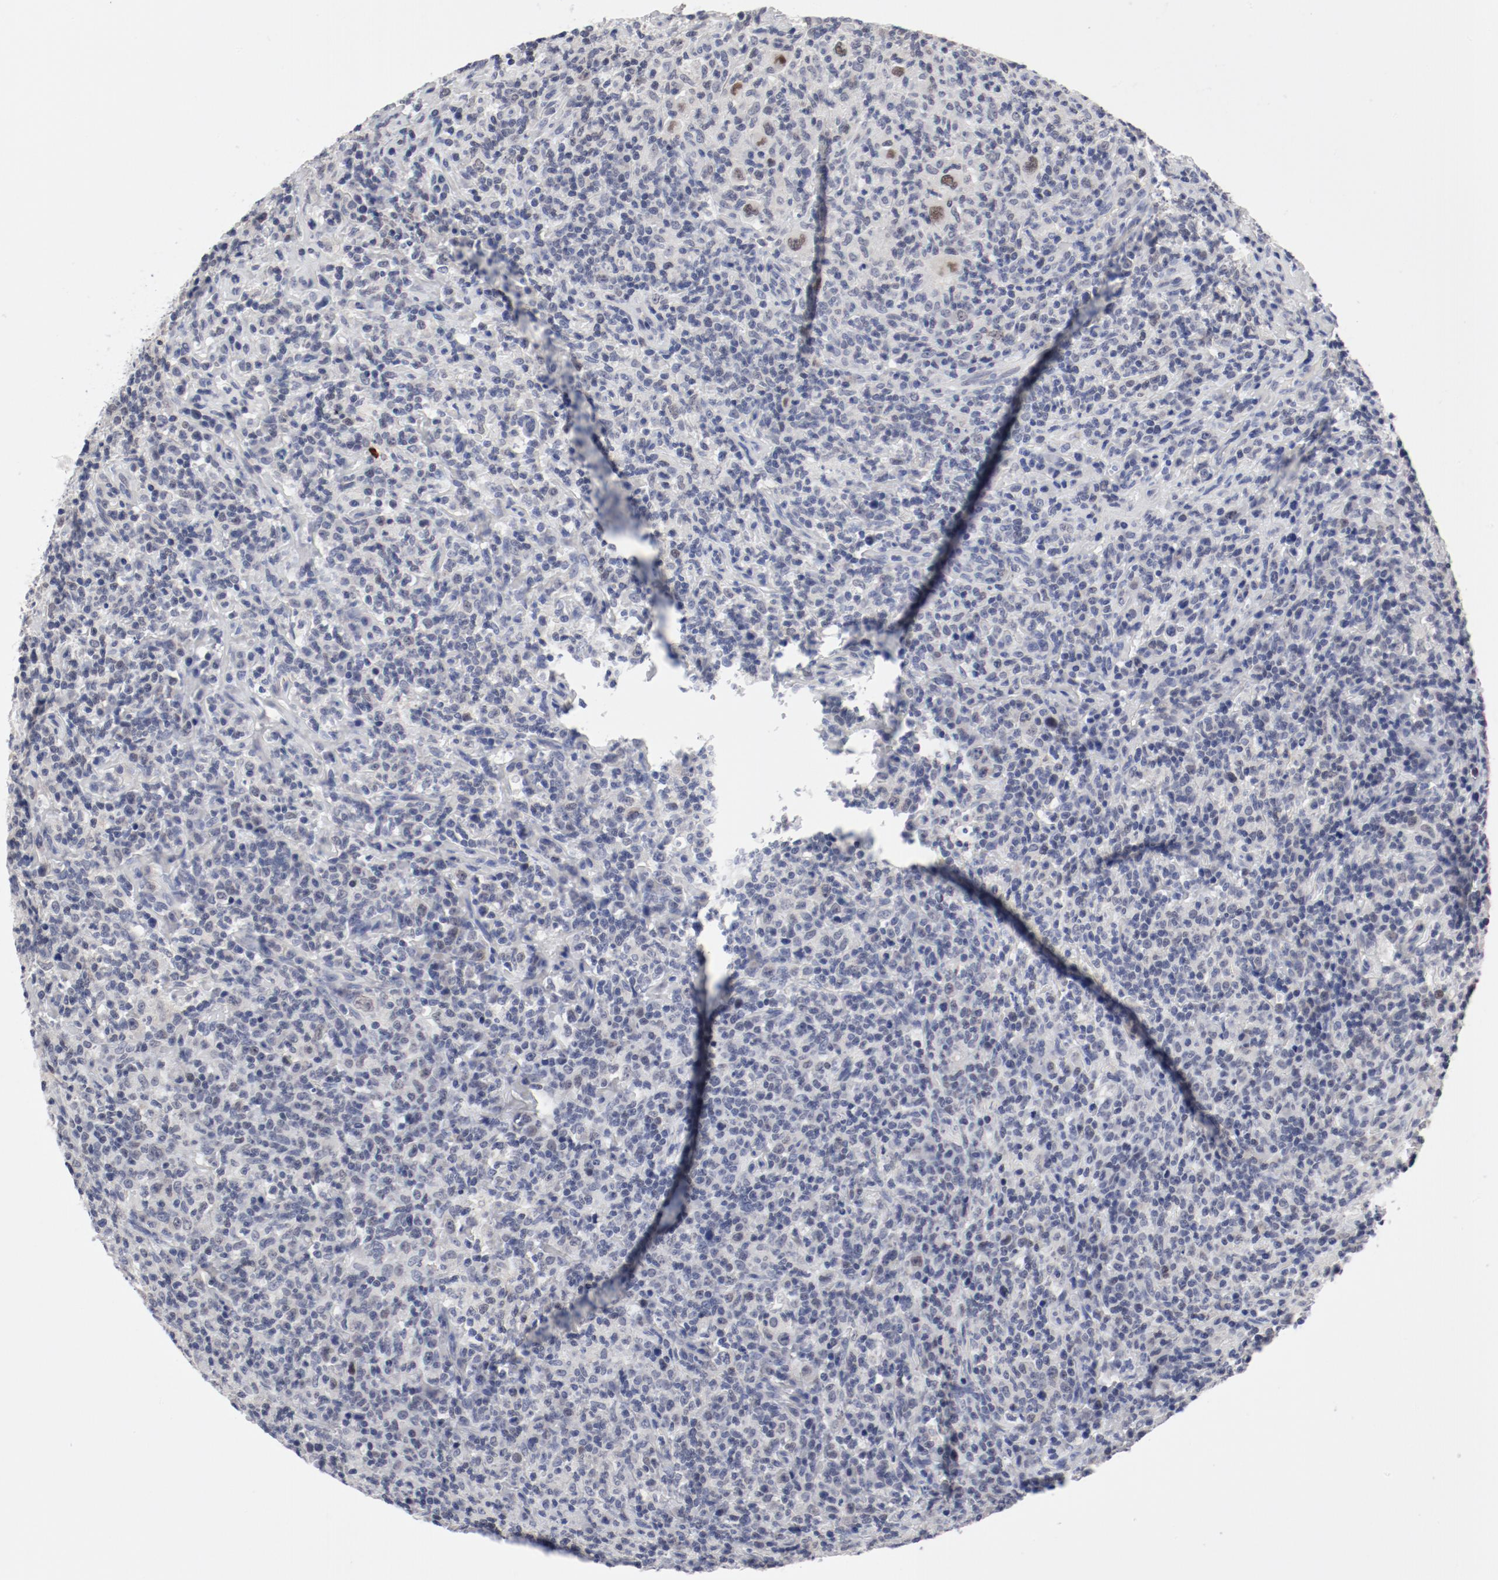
{"staining": {"intensity": "negative", "quantity": "none", "location": "none"}, "tissue": "lymphoma", "cell_type": "Tumor cells", "image_type": "cancer", "snomed": [{"axis": "morphology", "description": "Hodgkin's disease, NOS"}, {"axis": "topography", "description": "Lymph node"}], "caption": "Human lymphoma stained for a protein using immunohistochemistry reveals no positivity in tumor cells.", "gene": "ANKLE2", "patient": {"sex": "male", "age": 65}}